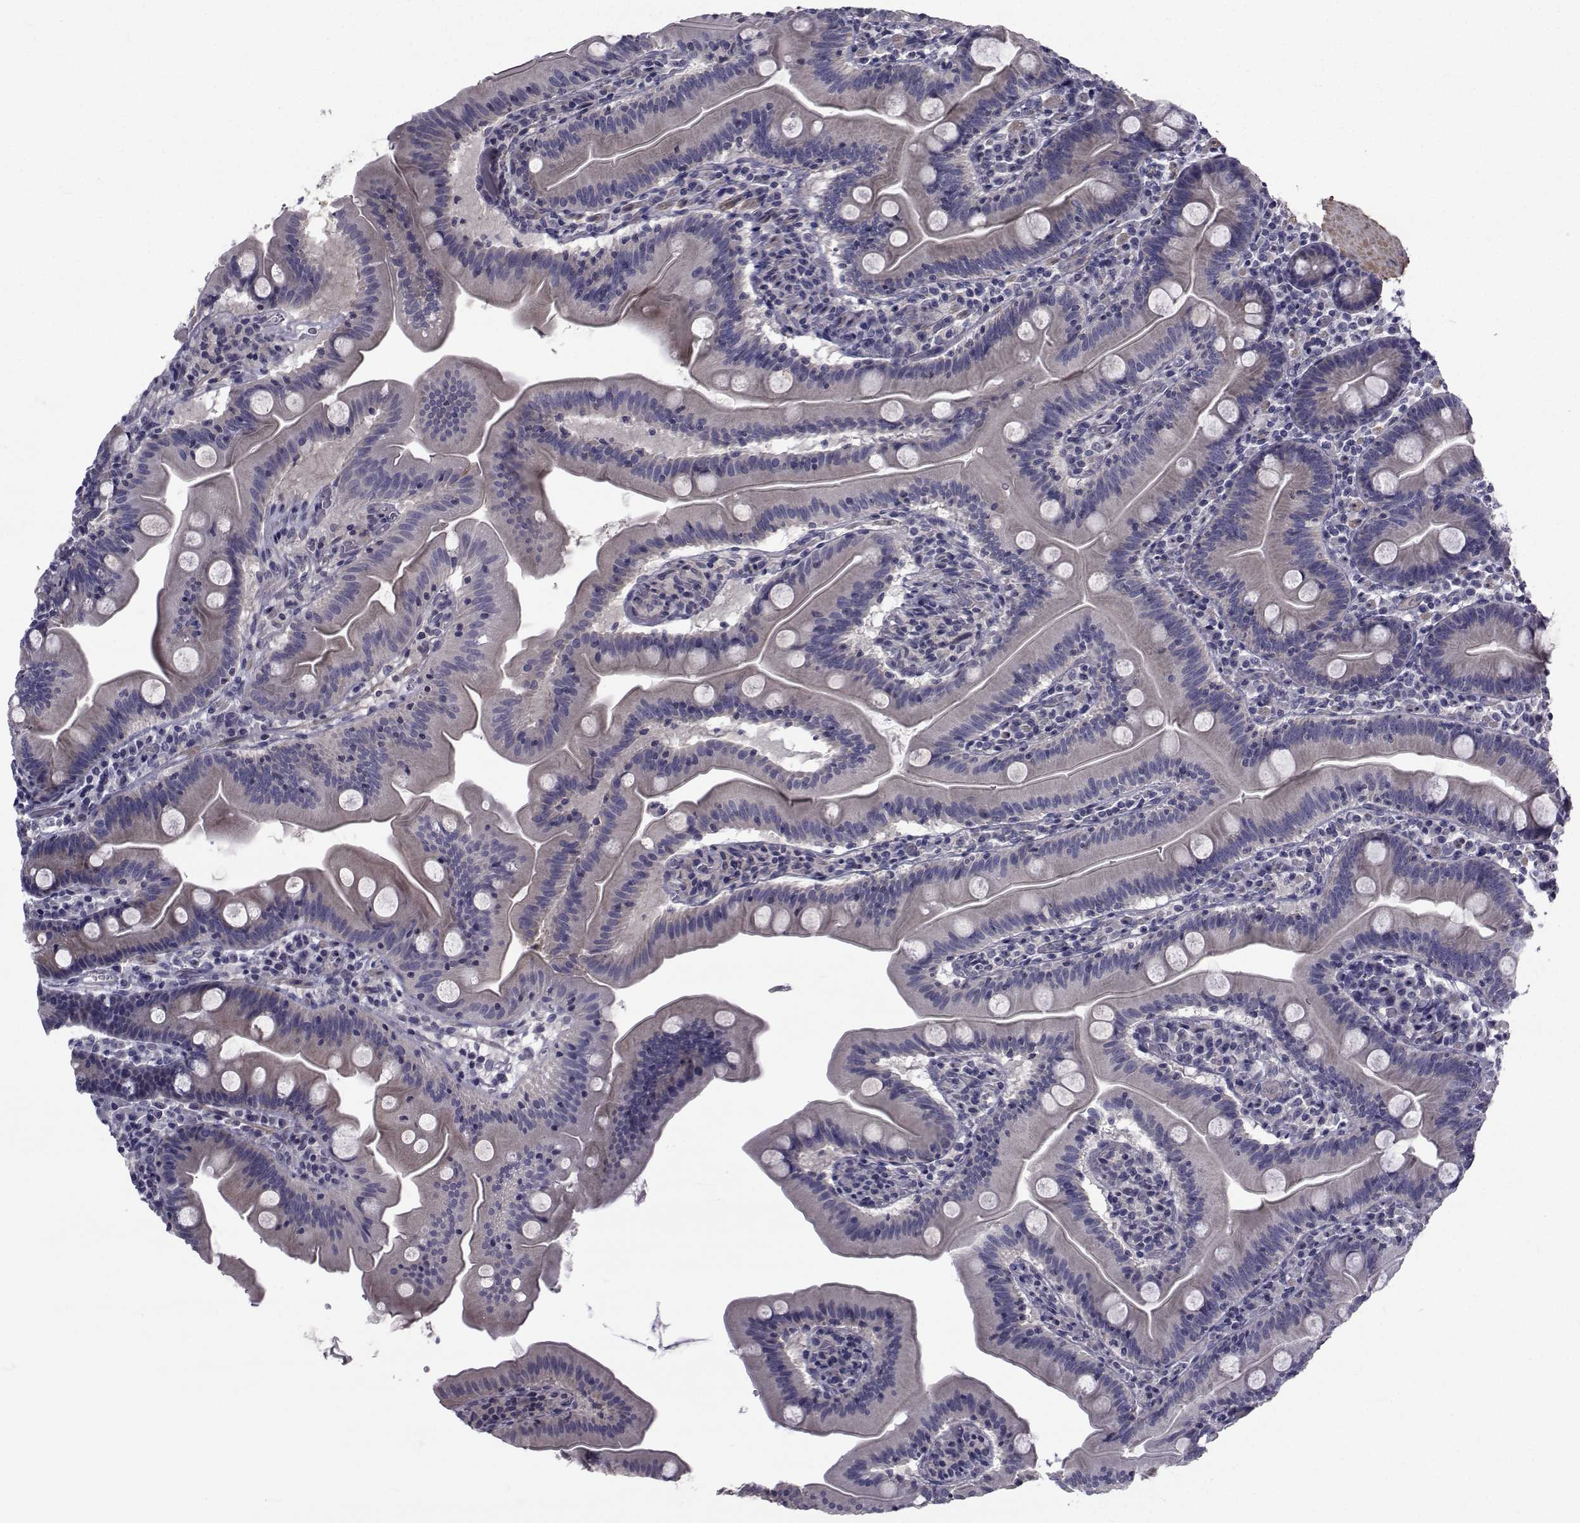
{"staining": {"intensity": "negative", "quantity": "none", "location": "none"}, "tissue": "small intestine", "cell_type": "Glandular cells", "image_type": "normal", "snomed": [{"axis": "morphology", "description": "Normal tissue, NOS"}, {"axis": "topography", "description": "Small intestine"}], "caption": "Immunohistochemical staining of unremarkable small intestine reveals no significant positivity in glandular cells.", "gene": "CFAP74", "patient": {"sex": "male", "age": 37}}